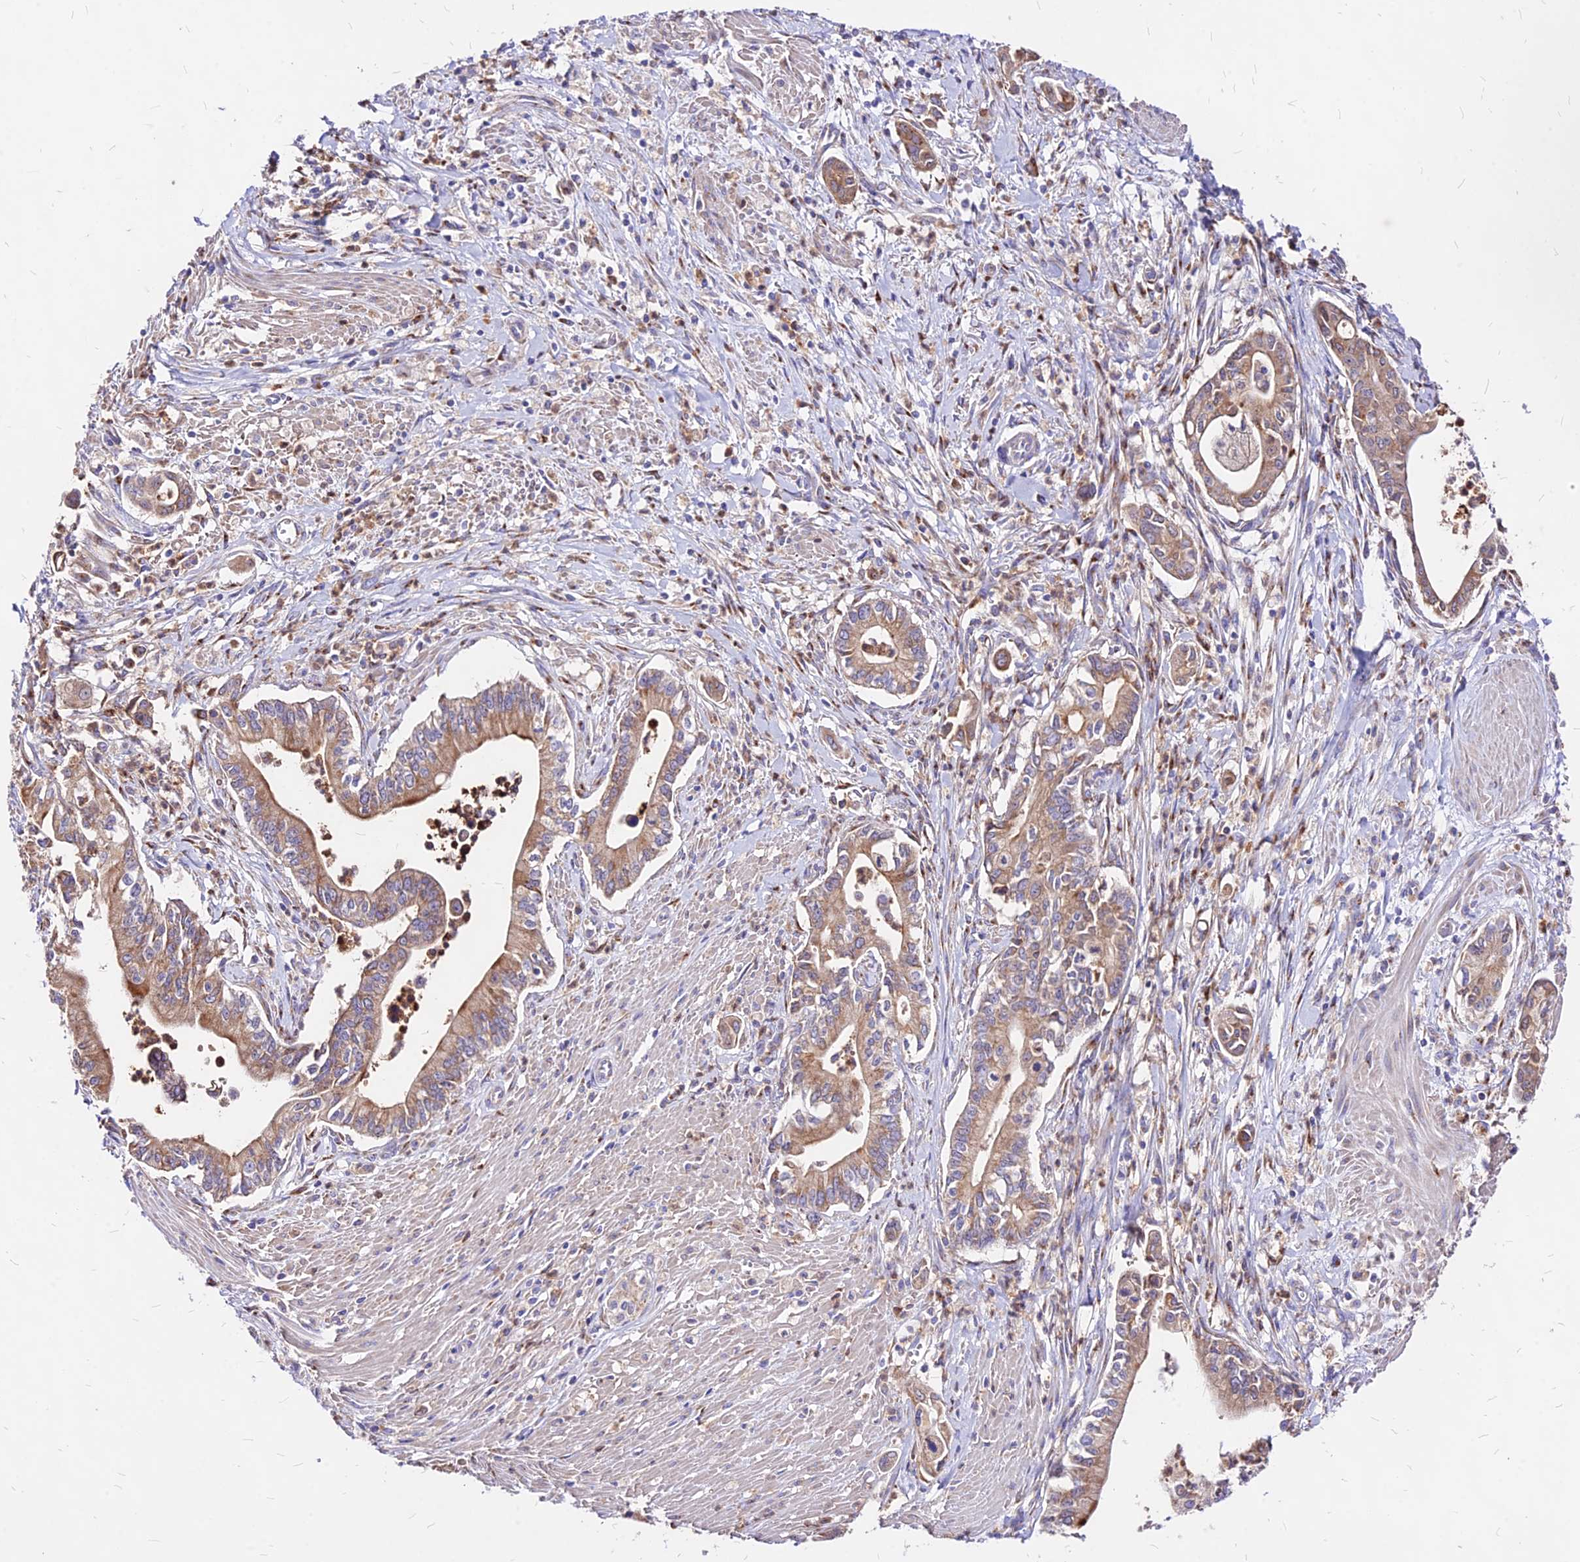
{"staining": {"intensity": "moderate", "quantity": ">75%", "location": "cytoplasmic/membranous"}, "tissue": "pancreatic cancer", "cell_type": "Tumor cells", "image_type": "cancer", "snomed": [{"axis": "morphology", "description": "Adenocarcinoma, NOS"}, {"axis": "topography", "description": "Pancreas"}], "caption": "This histopathology image demonstrates pancreatic adenocarcinoma stained with immunohistochemistry to label a protein in brown. The cytoplasmic/membranous of tumor cells show moderate positivity for the protein. Nuclei are counter-stained blue.", "gene": "MRPL3", "patient": {"sex": "male", "age": 78}}